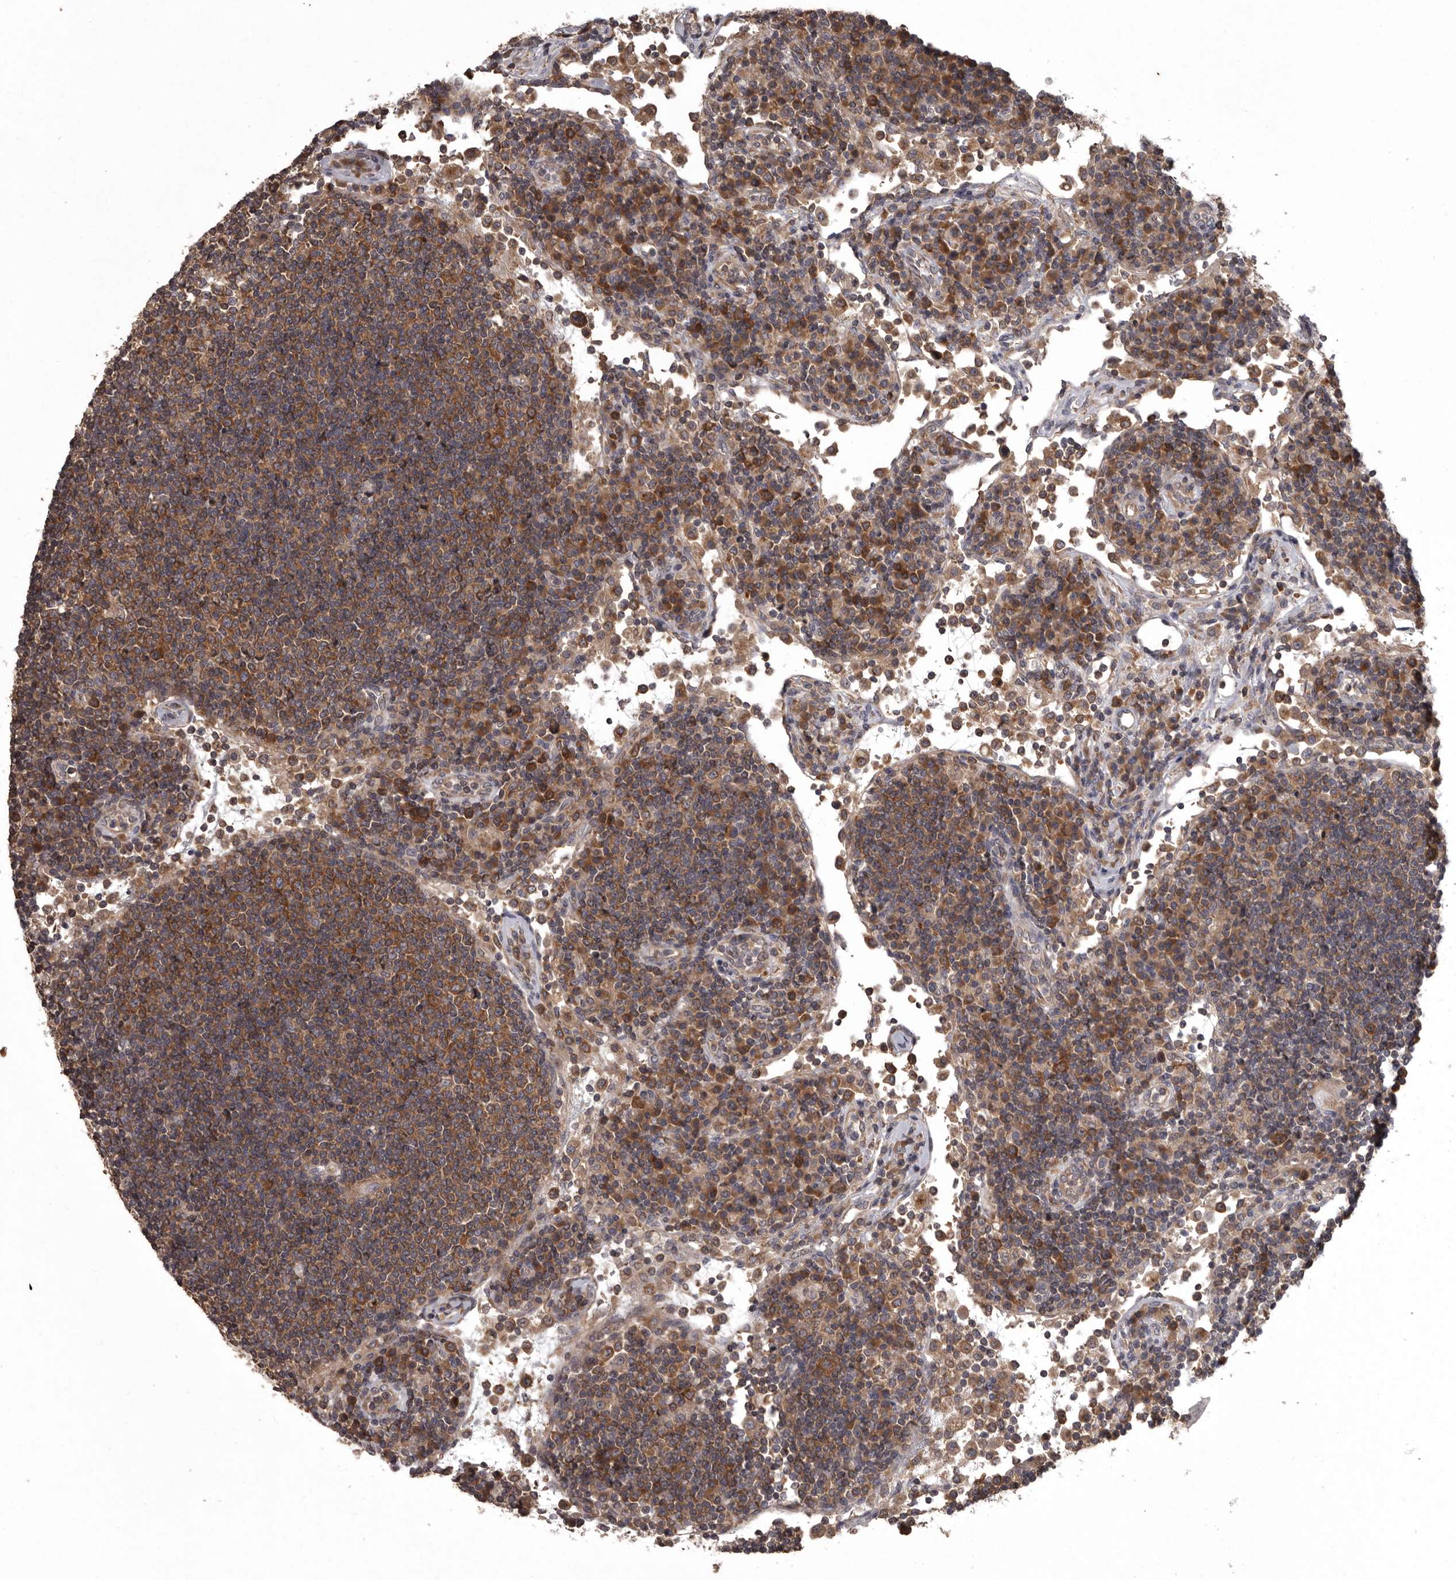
{"staining": {"intensity": "moderate", "quantity": ">75%", "location": "cytoplasmic/membranous"}, "tissue": "lymph node", "cell_type": "Germinal center cells", "image_type": "normal", "snomed": [{"axis": "morphology", "description": "Normal tissue, NOS"}, {"axis": "topography", "description": "Lymph node"}], "caption": "Moderate cytoplasmic/membranous expression for a protein is seen in approximately >75% of germinal center cells of benign lymph node using immunohistochemistry.", "gene": "DARS1", "patient": {"sex": "female", "age": 53}}